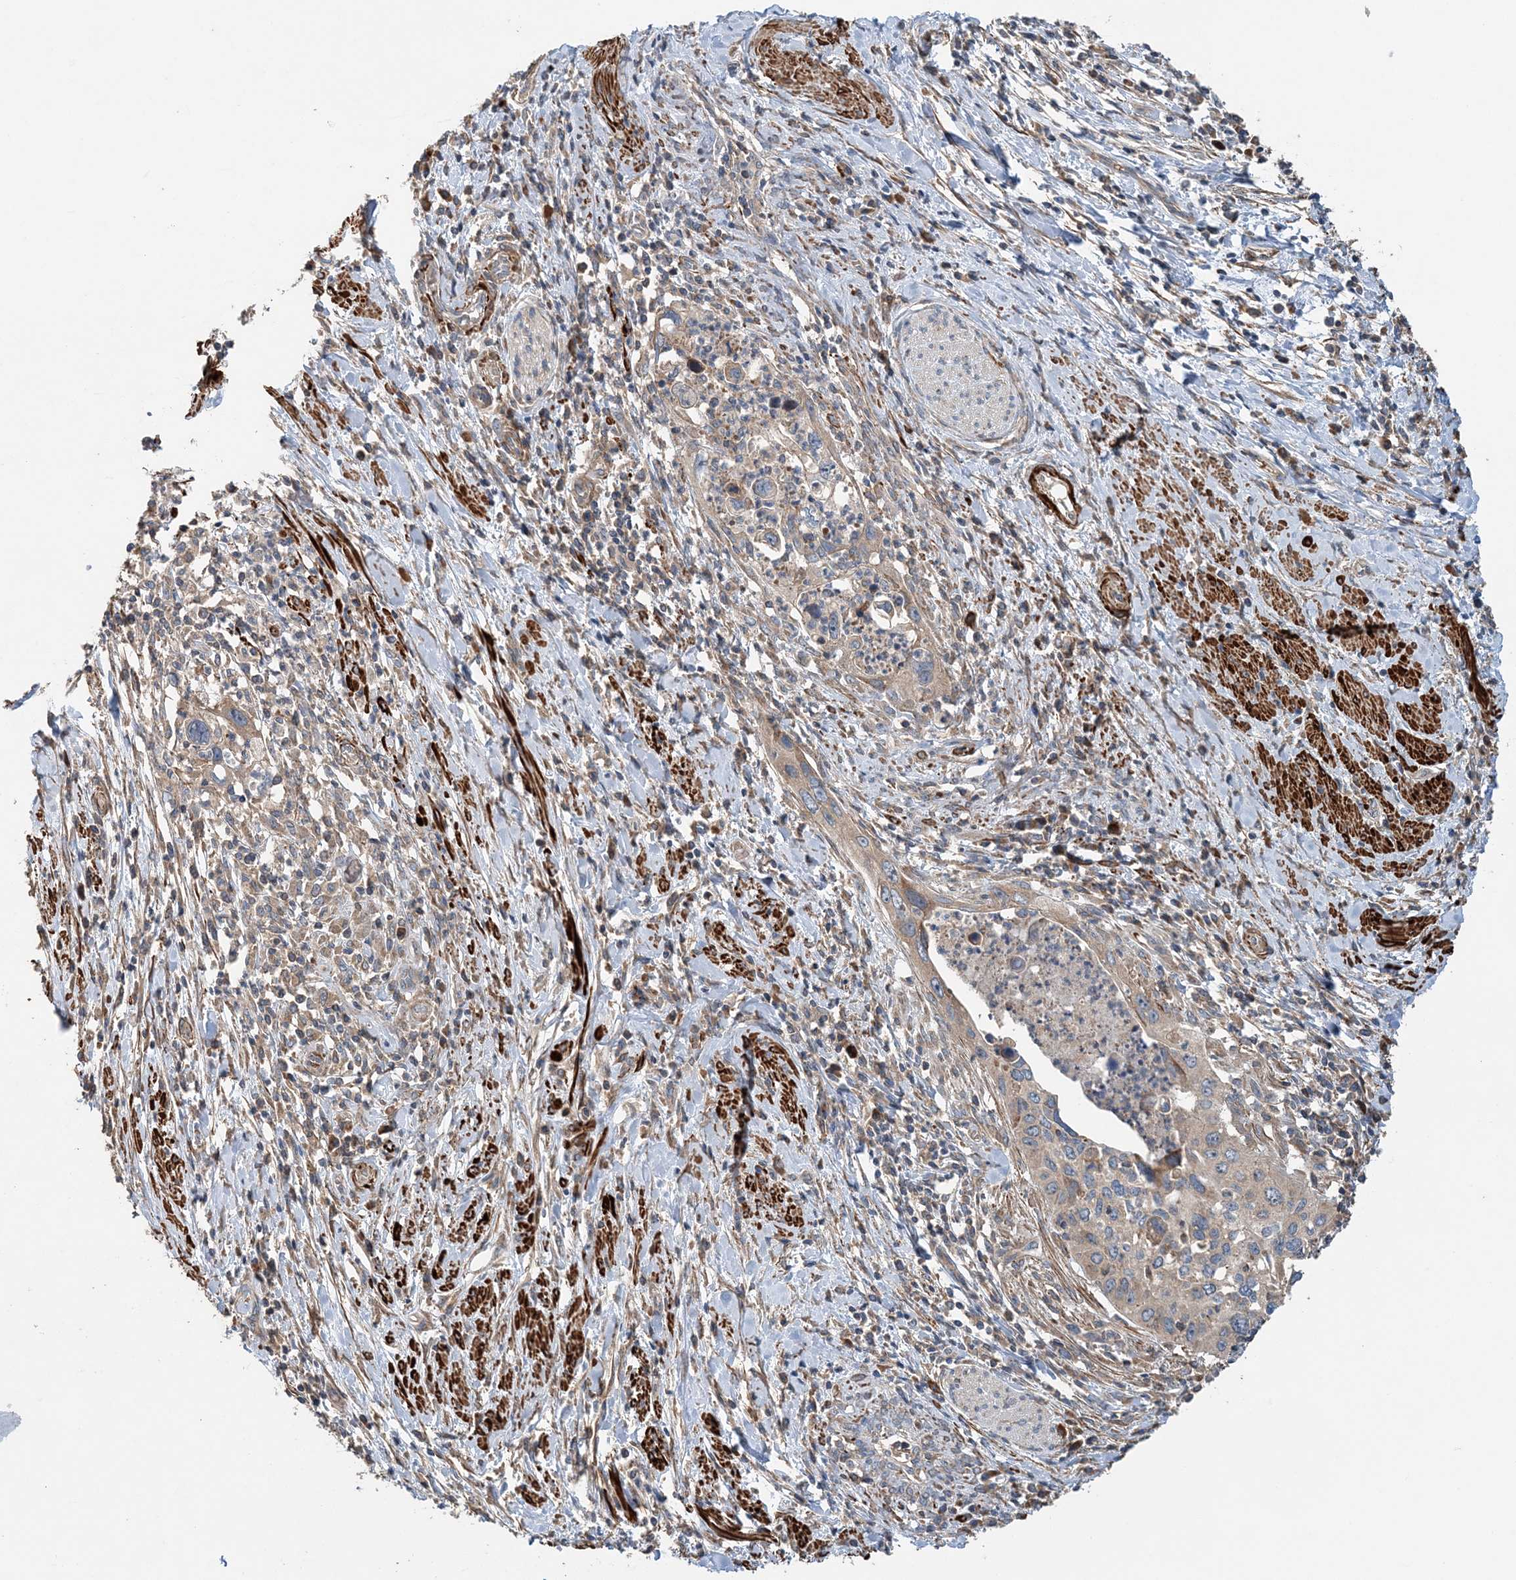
{"staining": {"intensity": "weak", "quantity": "<25%", "location": "cytoplasmic/membranous"}, "tissue": "cervical cancer", "cell_type": "Tumor cells", "image_type": "cancer", "snomed": [{"axis": "morphology", "description": "Squamous cell carcinoma, NOS"}, {"axis": "topography", "description": "Cervix"}], "caption": "A photomicrograph of human squamous cell carcinoma (cervical) is negative for staining in tumor cells.", "gene": "TTI1", "patient": {"sex": "female", "age": 38}}